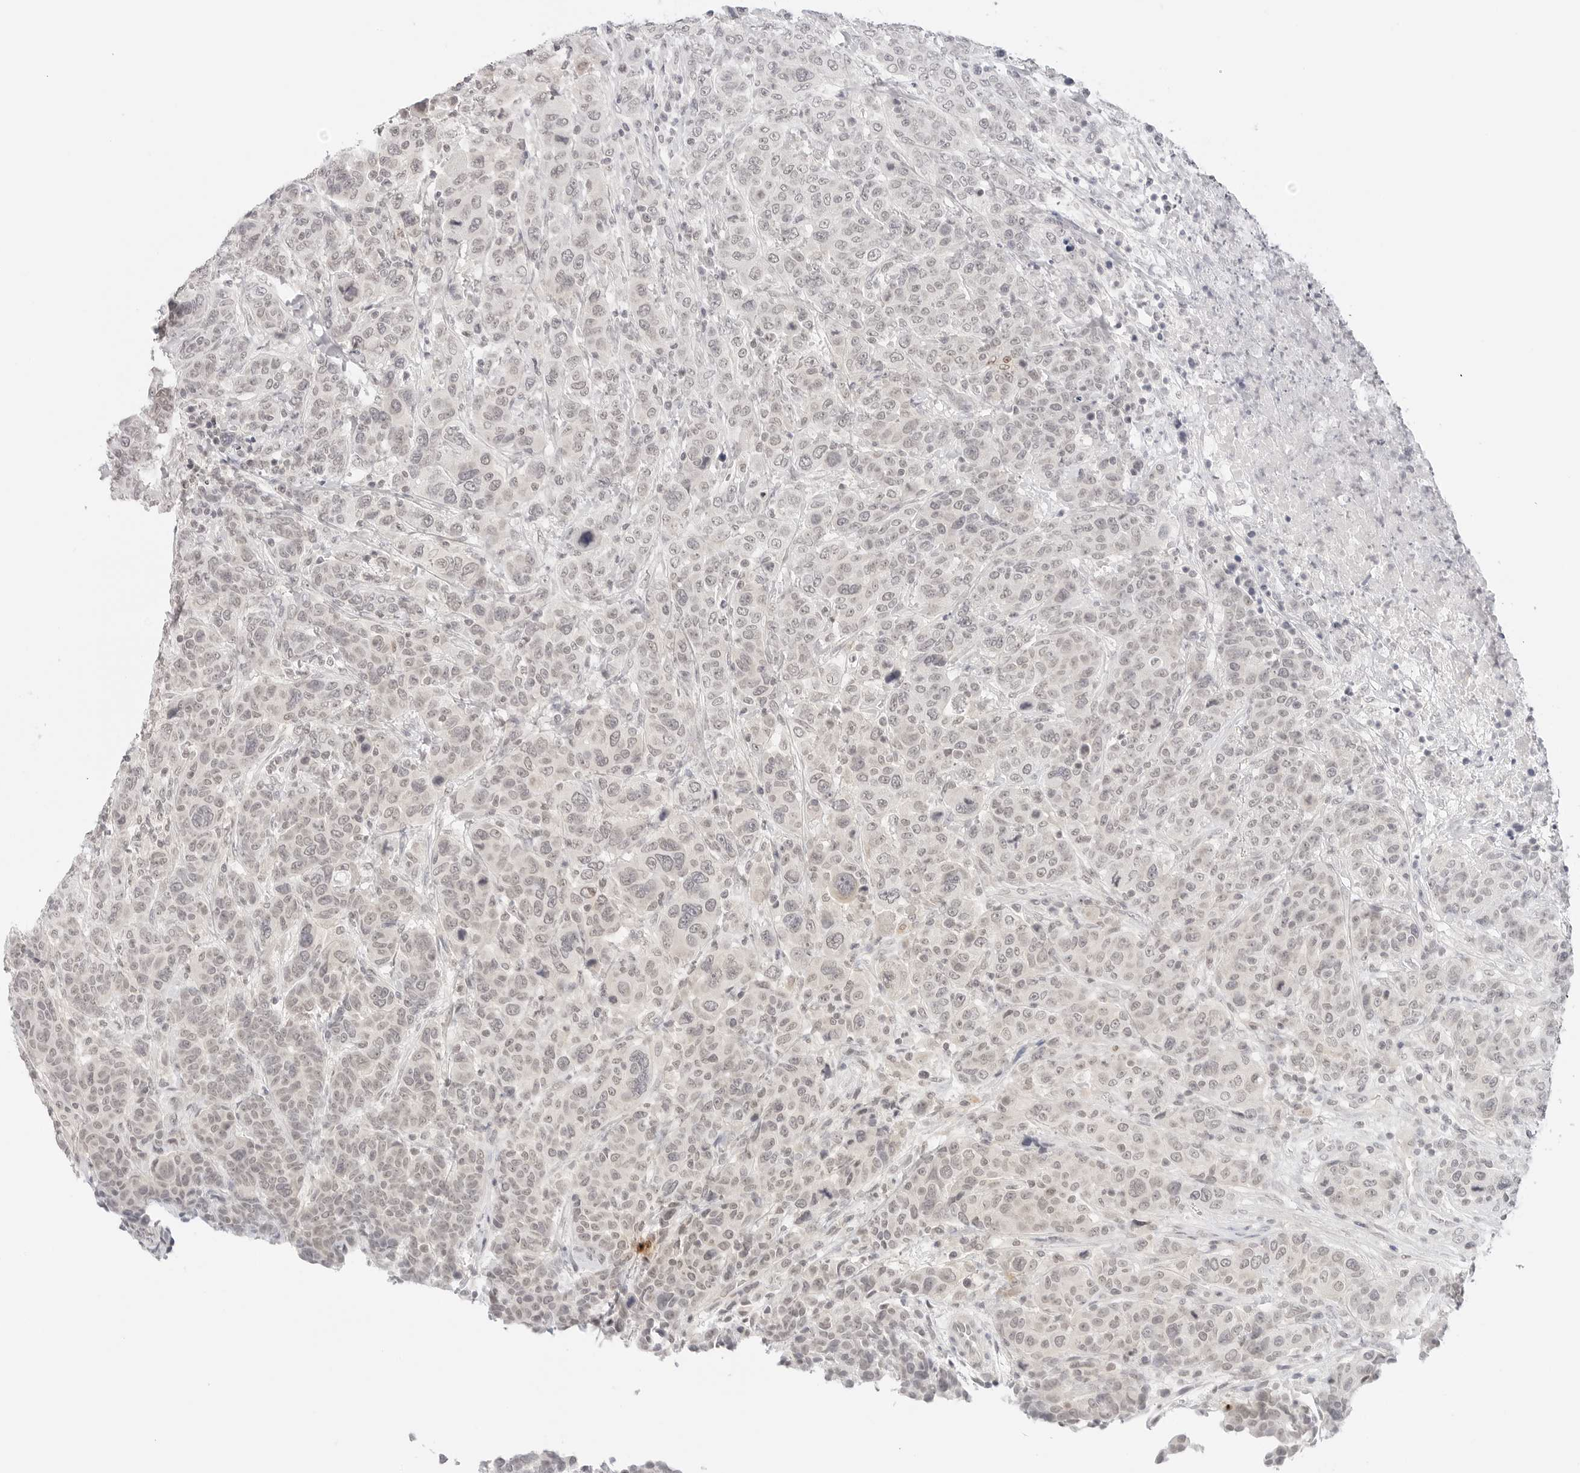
{"staining": {"intensity": "negative", "quantity": "none", "location": "none"}, "tissue": "breast cancer", "cell_type": "Tumor cells", "image_type": "cancer", "snomed": [{"axis": "morphology", "description": "Duct carcinoma"}, {"axis": "topography", "description": "Breast"}], "caption": "A micrograph of human breast cancer (infiltrating ductal carcinoma) is negative for staining in tumor cells.", "gene": "GPR34", "patient": {"sex": "female", "age": 37}}